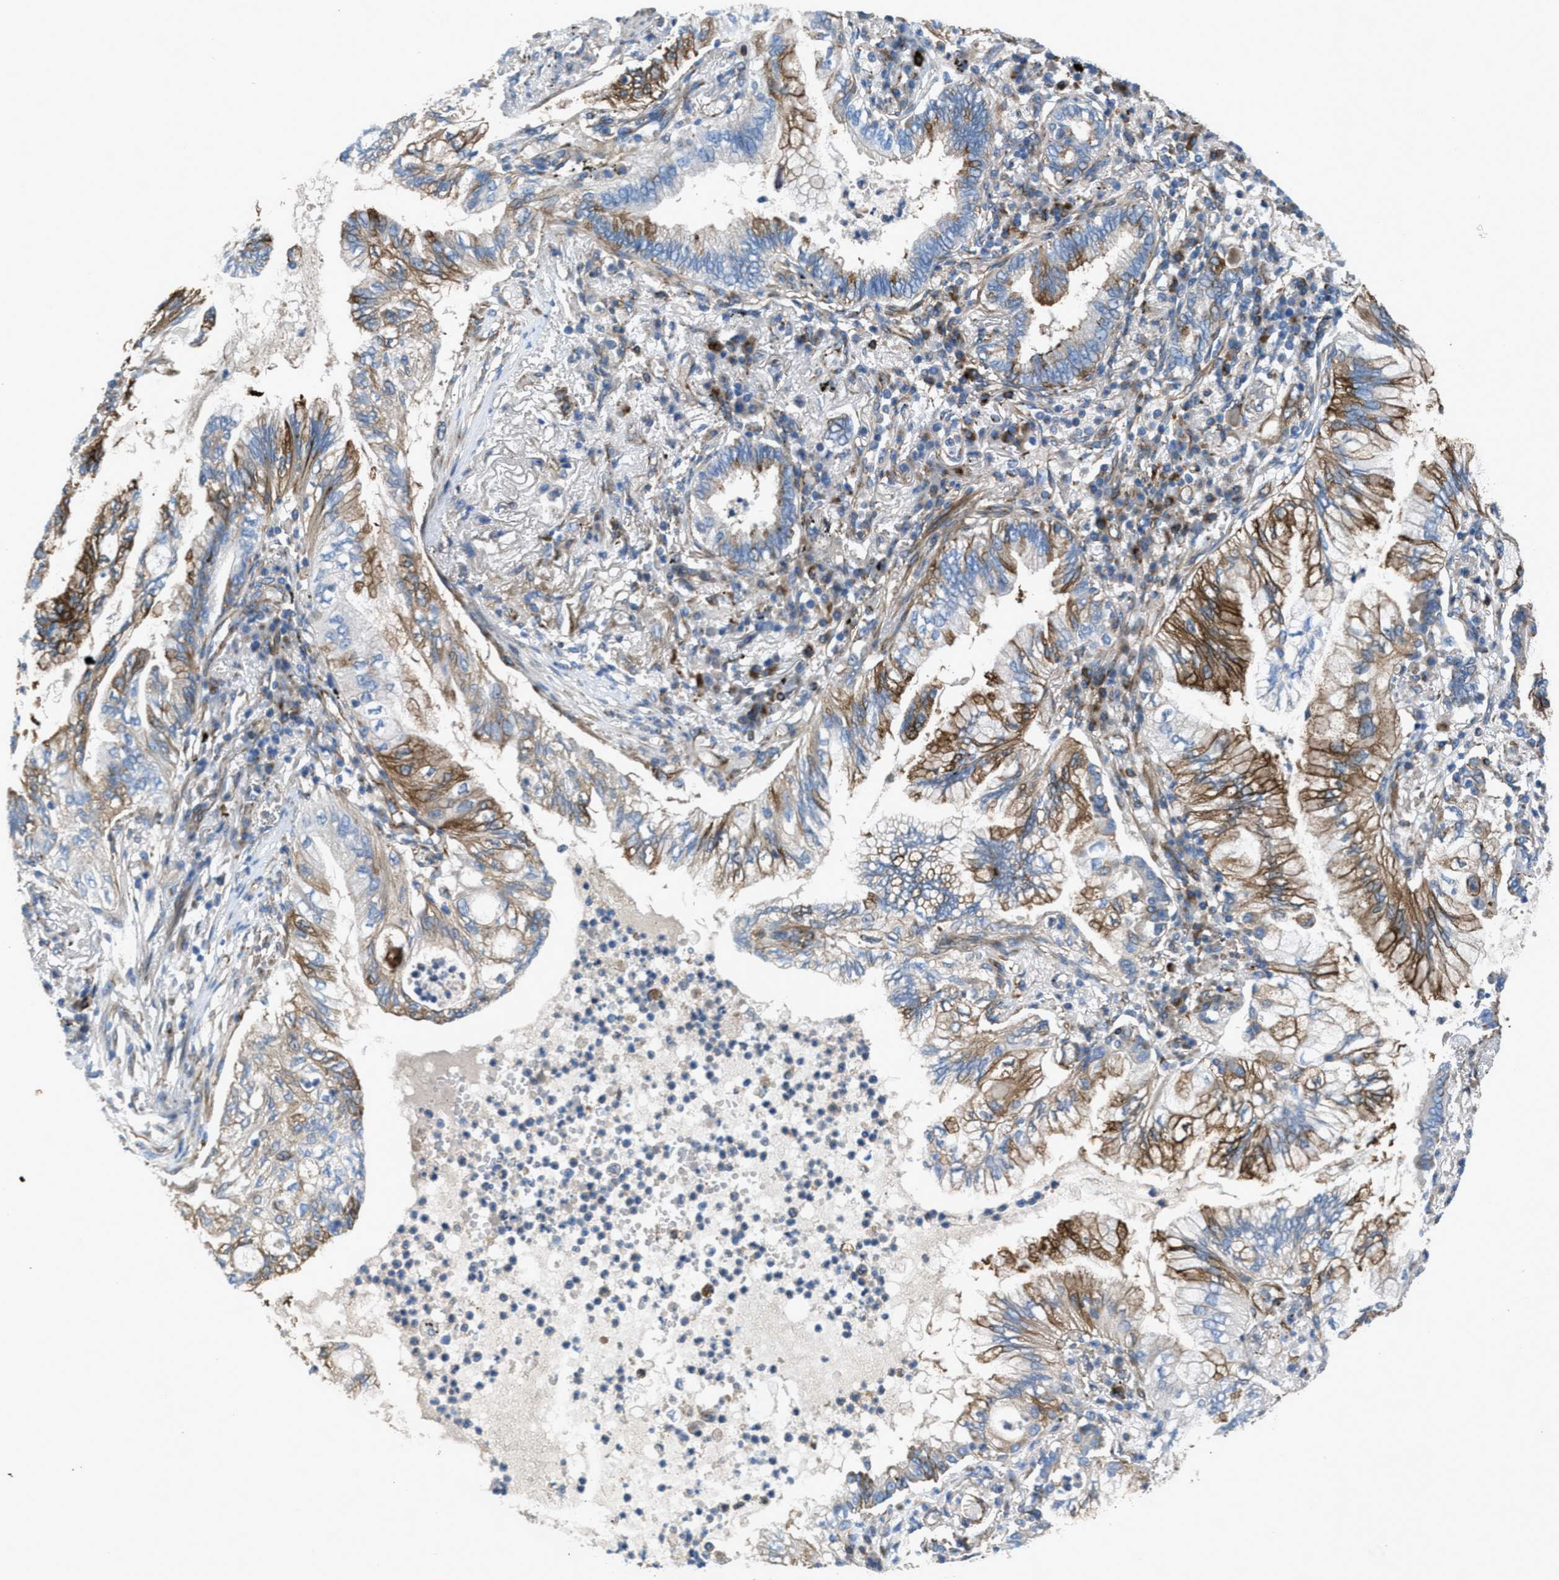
{"staining": {"intensity": "strong", "quantity": "25%-75%", "location": "cytoplasmic/membranous"}, "tissue": "lung cancer", "cell_type": "Tumor cells", "image_type": "cancer", "snomed": [{"axis": "morphology", "description": "Normal tissue, NOS"}, {"axis": "morphology", "description": "Adenocarcinoma, NOS"}, {"axis": "topography", "description": "Bronchus"}, {"axis": "topography", "description": "Lung"}], "caption": "DAB immunohistochemical staining of human adenocarcinoma (lung) displays strong cytoplasmic/membranous protein expression in about 25%-75% of tumor cells.", "gene": "SLC6A9", "patient": {"sex": "female", "age": 70}}